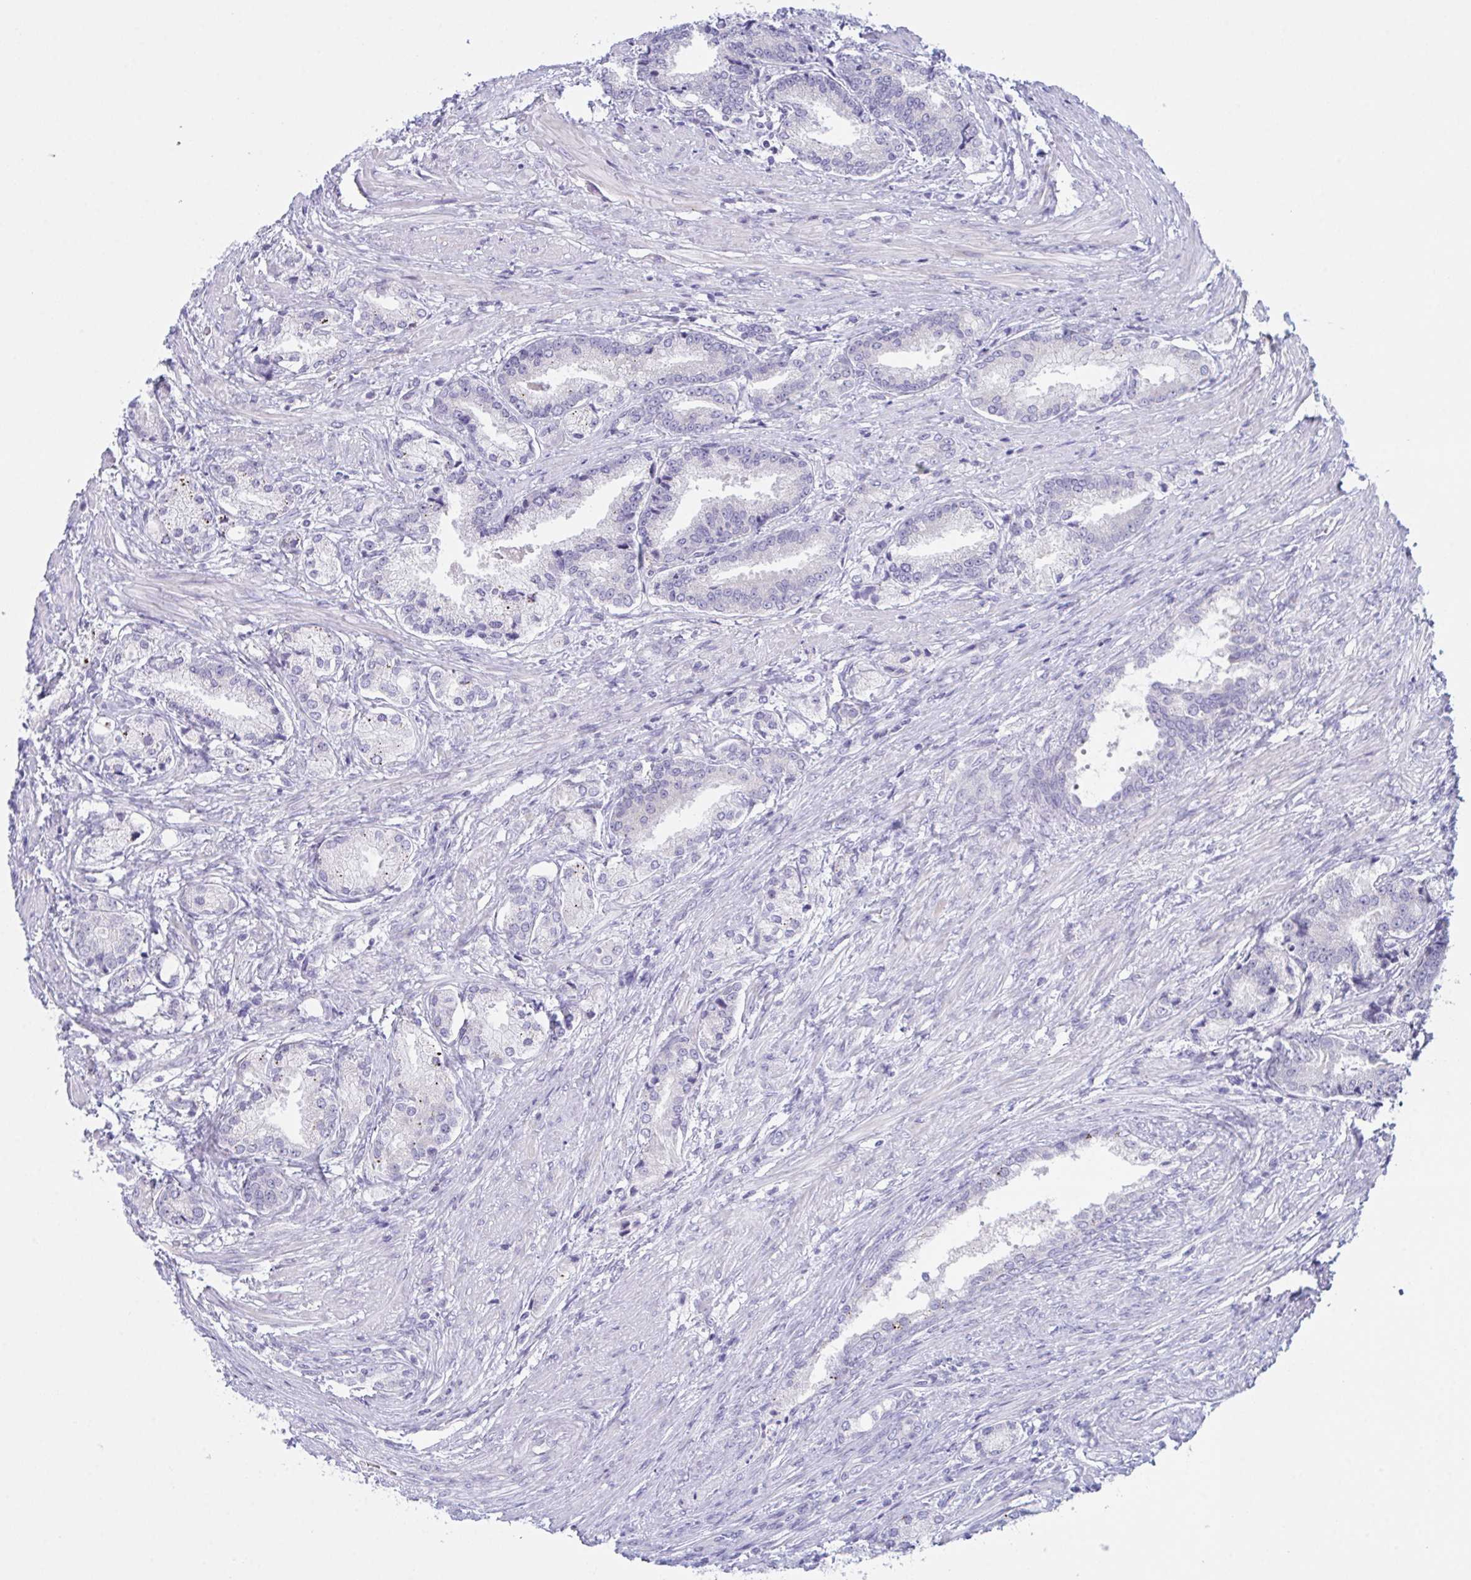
{"staining": {"intensity": "negative", "quantity": "none", "location": "none"}, "tissue": "prostate cancer", "cell_type": "Tumor cells", "image_type": "cancer", "snomed": [{"axis": "morphology", "description": "Adenocarcinoma, High grade"}, {"axis": "topography", "description": "Prostate and seminal vesicle, NOS"}], "caption": "Prostate adenocarcinoma (high-grade) was stained to show a protein in brown. There is no significant expression in tumor cells.", "gene": "NAA30", "patient": {"sex": "male", "age": 61}}